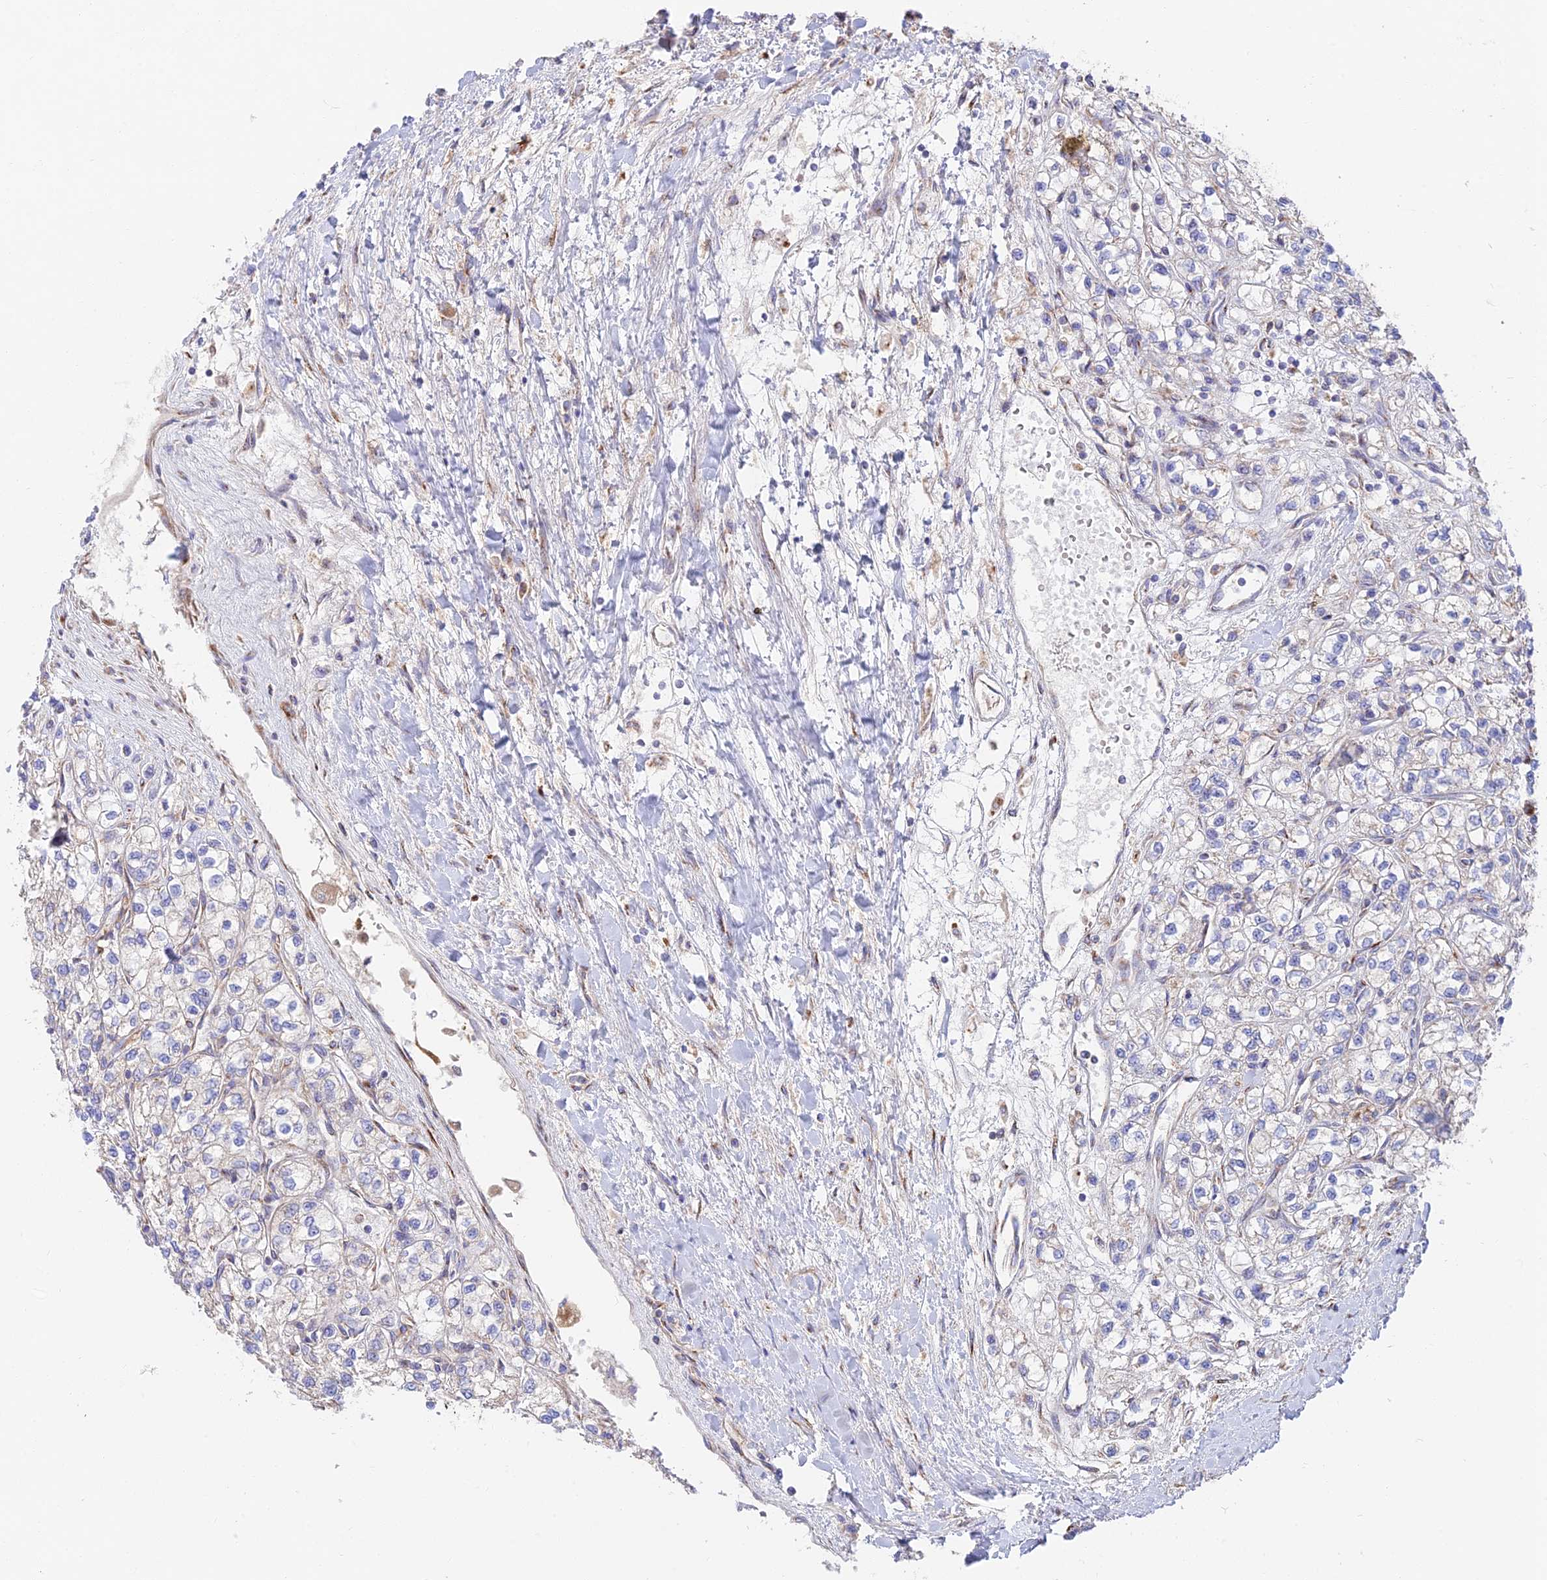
{"staining": {"intensity": "moderate", "quantity": "<25%", "location": "cytoplasmic/membranous"}, "tissue": "renal cancer", "cell_type": "Tumor cells", "image_type": "cancer", "snomed": [{"axis": "morphology", "description": "Adenocarcinoma, NOS"}, {"axis": "topography", "description": "Kidney"}], "caption": "Adenocarcinoma (renal) was stained to show a protein in brown. There is low levels of moderate cytoplasmic/membranous staining in about <25% of tumor cells. (DAB (3,3'-diaminobenzidine) IHC, brown staining for protein, blue staining for nuclei).", "gene": "GOLGA3", "patient": {"sex": "male", "age": 80}}